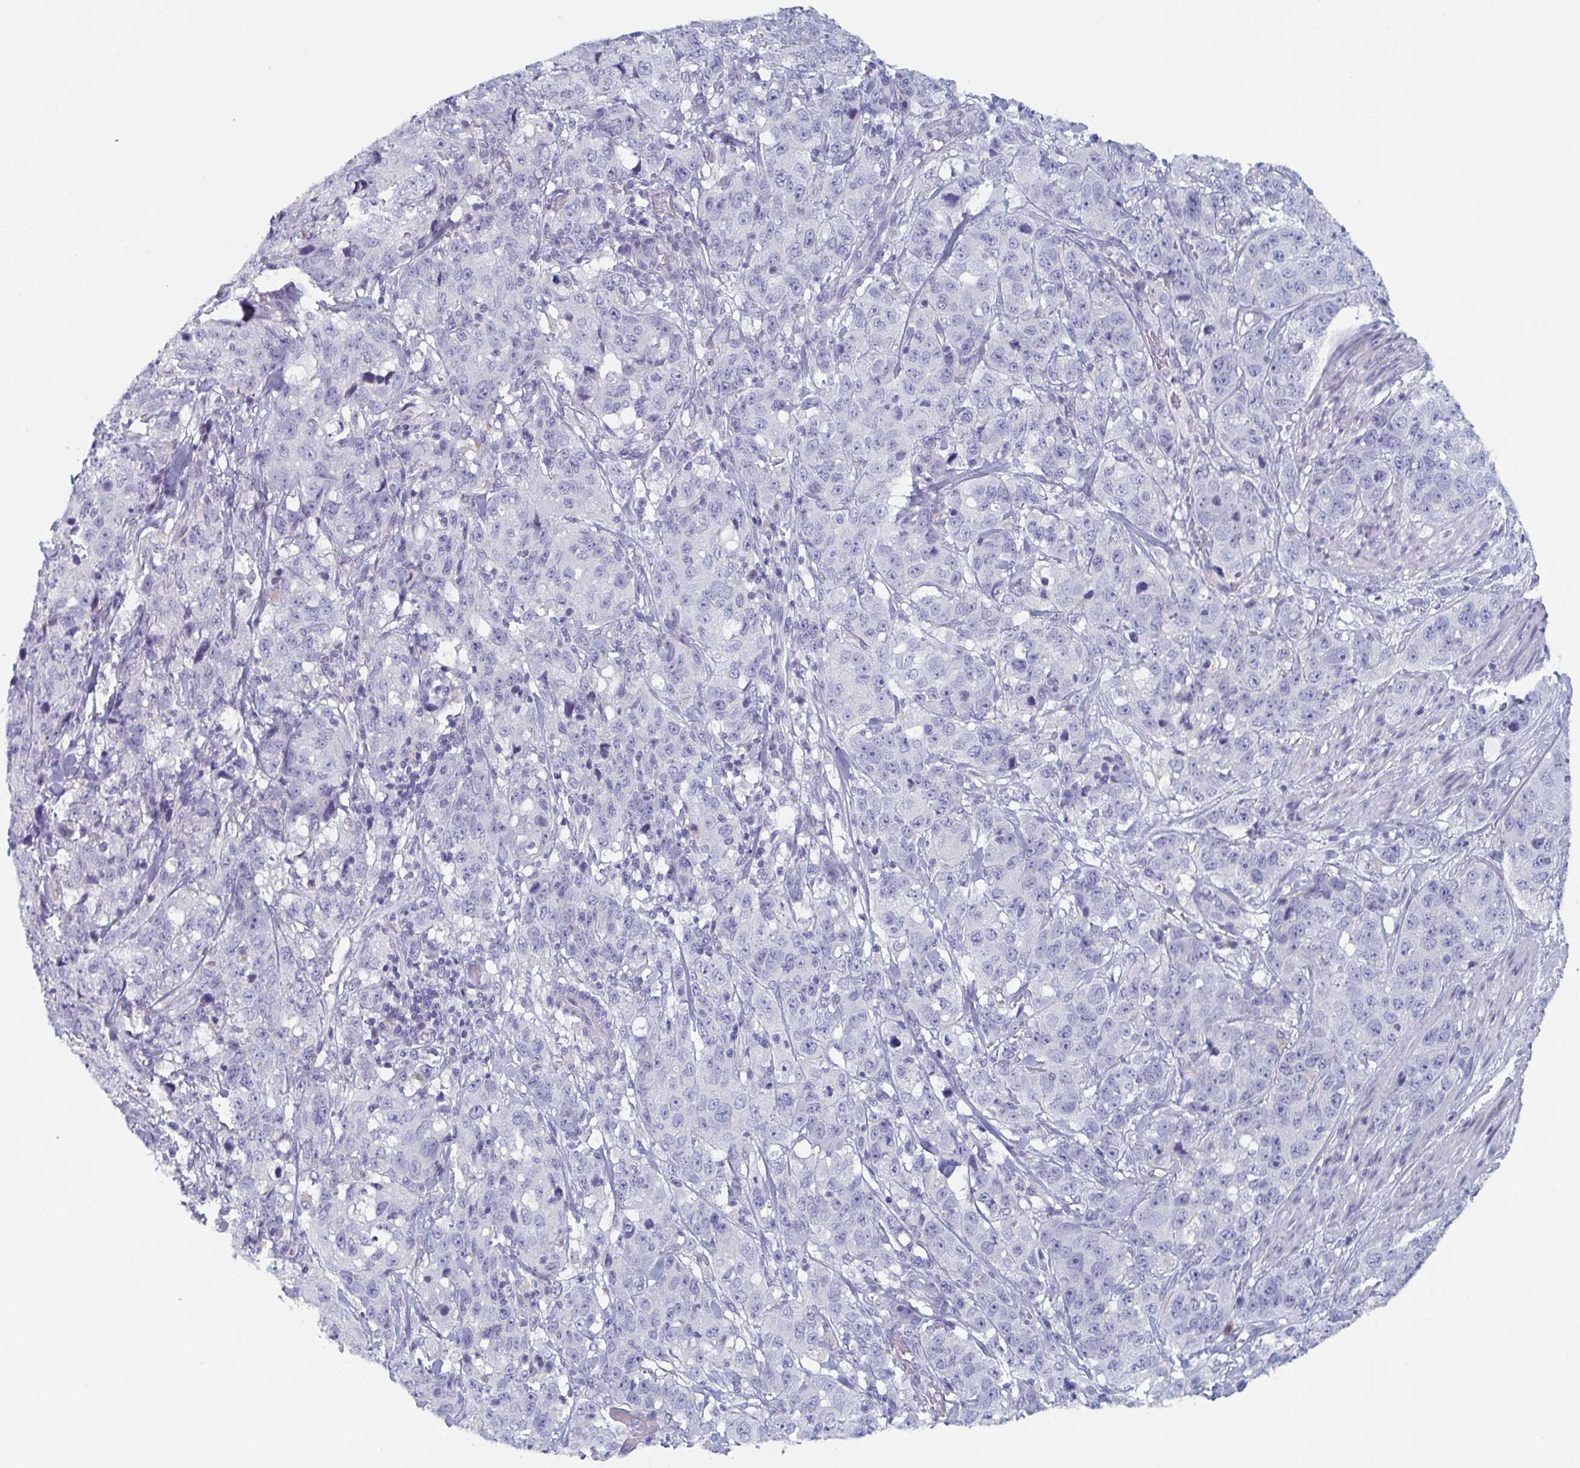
{"staining": {"intensity": "negative", "quantity": "none", "location": "none"}, "tissue": "stomach cancer", "cell_type": "Tumor cells", "image_type": "cancer", "snomed": [{"axis": "morphology", "description": "Adenocarcinoma, NOS"}, {"axis": "topography", "description": "Stomach"}], "caption": "Protein analysis of stomach cancer displays no significant staining in tumor cells. (DAB immunohistochemistry (IHC) visualized using brightfield microscopy, high magnification).", "gene": "NT5C3B", "patient": {"sex": "male", "age": 48}}